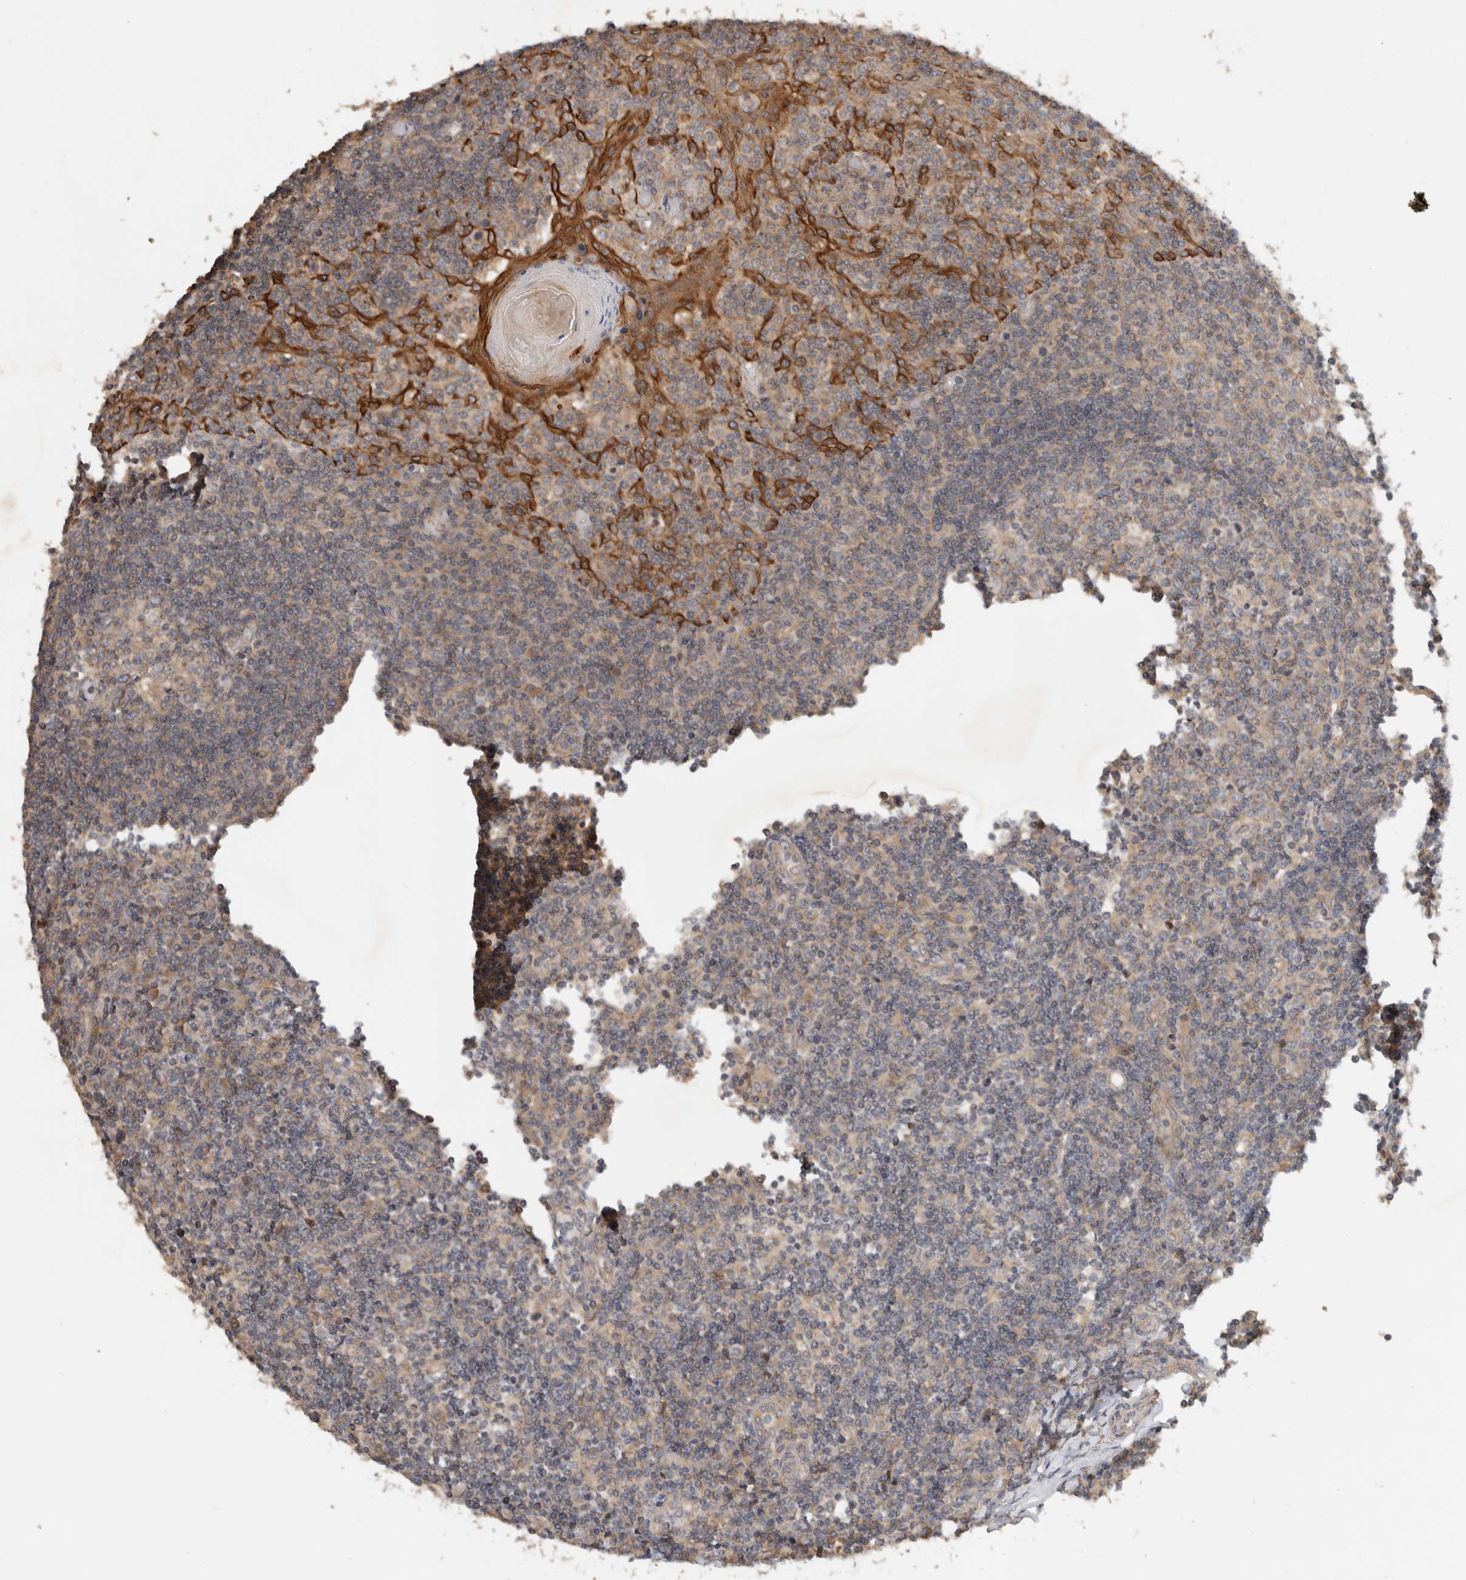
{"staining": {"intensity": "weak", "quantity": ">75%", "location": "cytoplasmic/membranous"}, "tissue": "tonsil", "cell_type": "Germinal center cells", "image_type": "normal", "snomed": [{"axis": "morphology", "description": "Normal tissue, NOS"}, {"axis": "topography", "description": "Tonsil"}], "caption": "A brown stain highlights weak cytoplasmic/membranous expression of a protein in germinal center cells of unremarkable human tonsil. (DAB (3,3'-diaminobenzidine) IHC, brown staining for protein, blue staining for nuclei).", "gene": "ARMC9", "patient": {"sex": "female", "age": 19}}